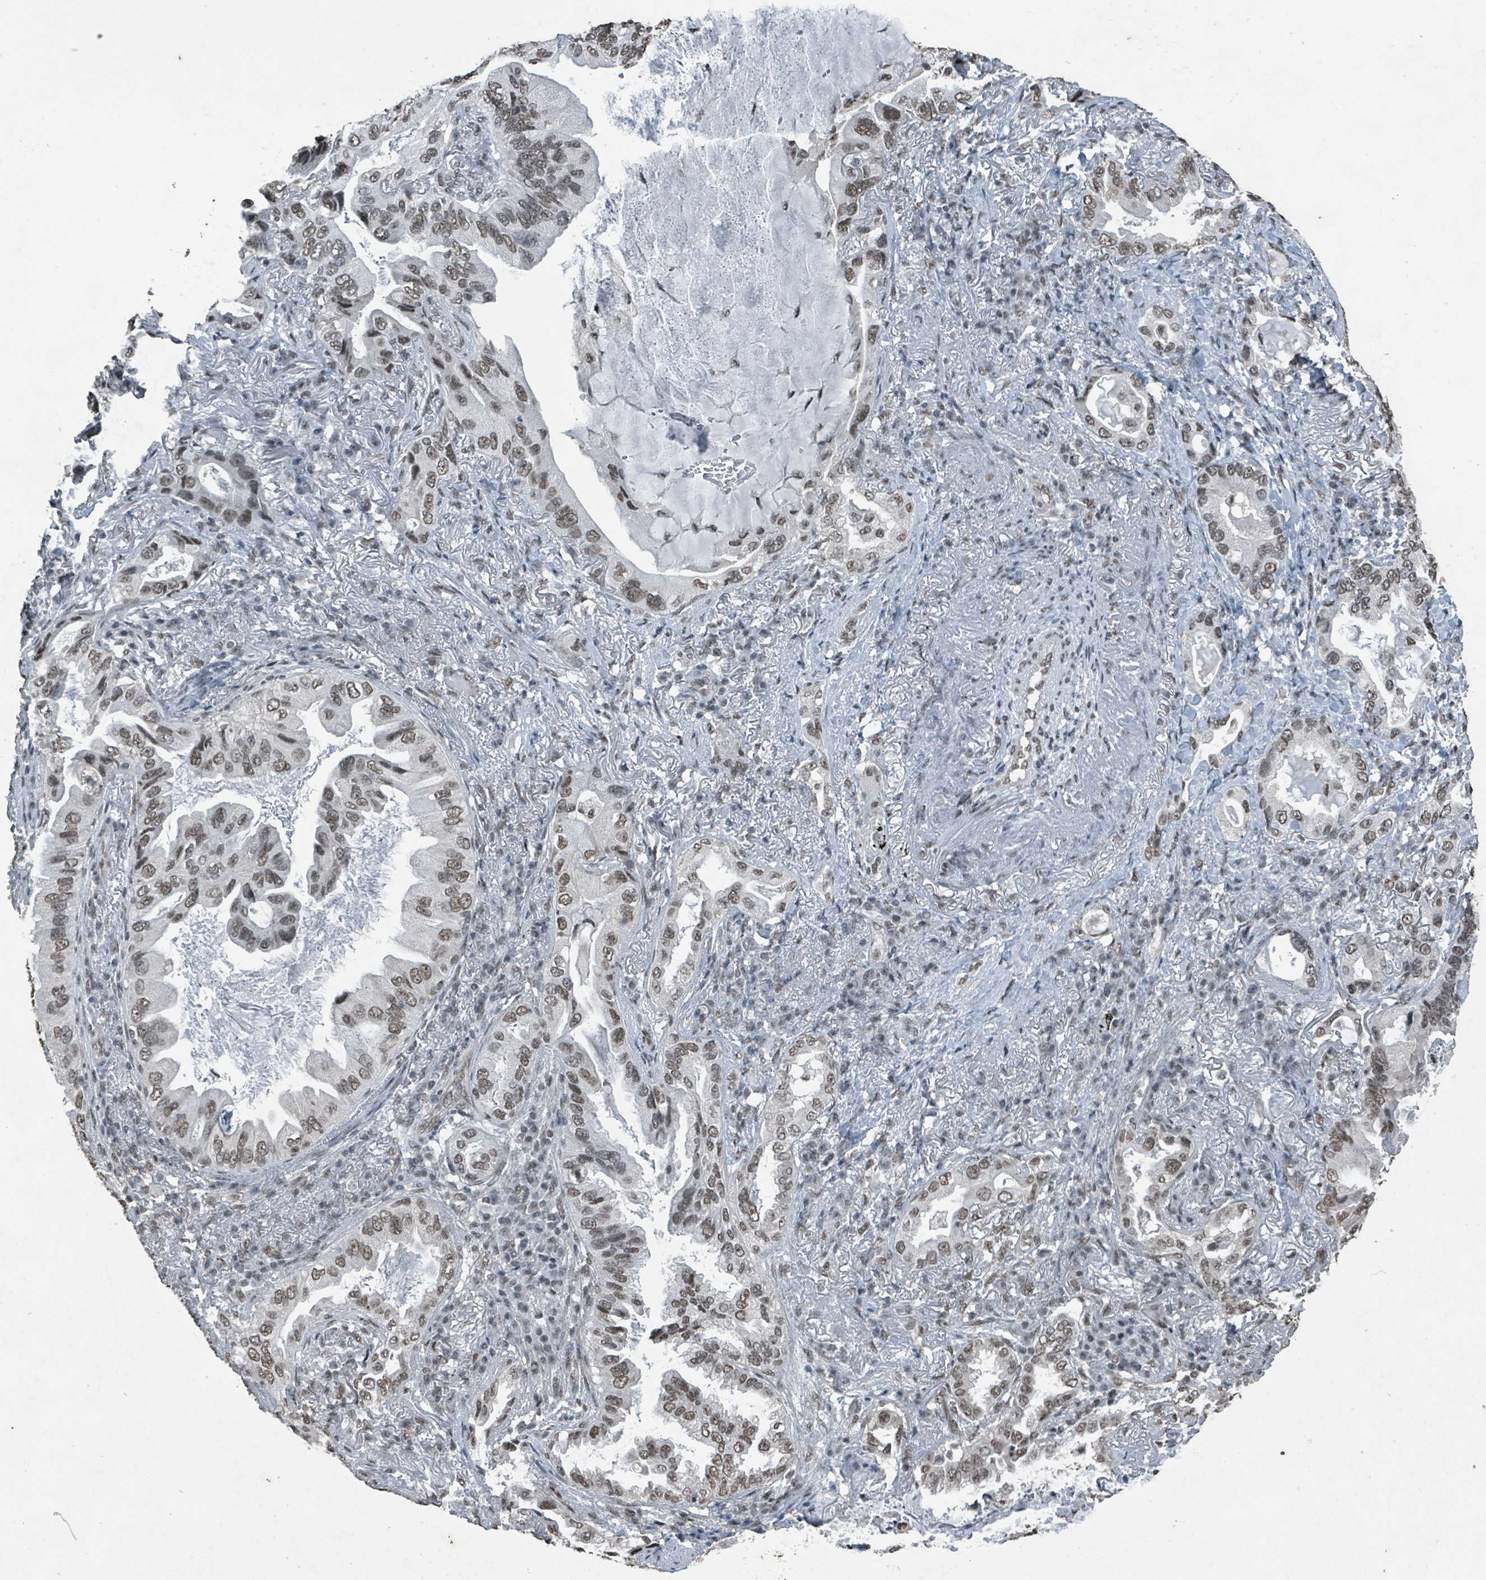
{"staining": {"intensity": "moderate", "quantity": ">75%", "location": "nuclear"}, "tissue": "lung cancer", "cell_type": "Tumor cells", "image_type": "cancer", "snomed": [{"axis": "morphology", "description": "Adenocarcinoma, NOS"}, {"axis": "topography", "description": "Lung"}], "caption": "Moderate nuclear expression for a protein is identified in approximately >75% of tumor cells of lung adenocarcinoma using immunohistochemistry (IHC).", "gene": "PHIP", "patient": {"sex": "female", "age": 69}}